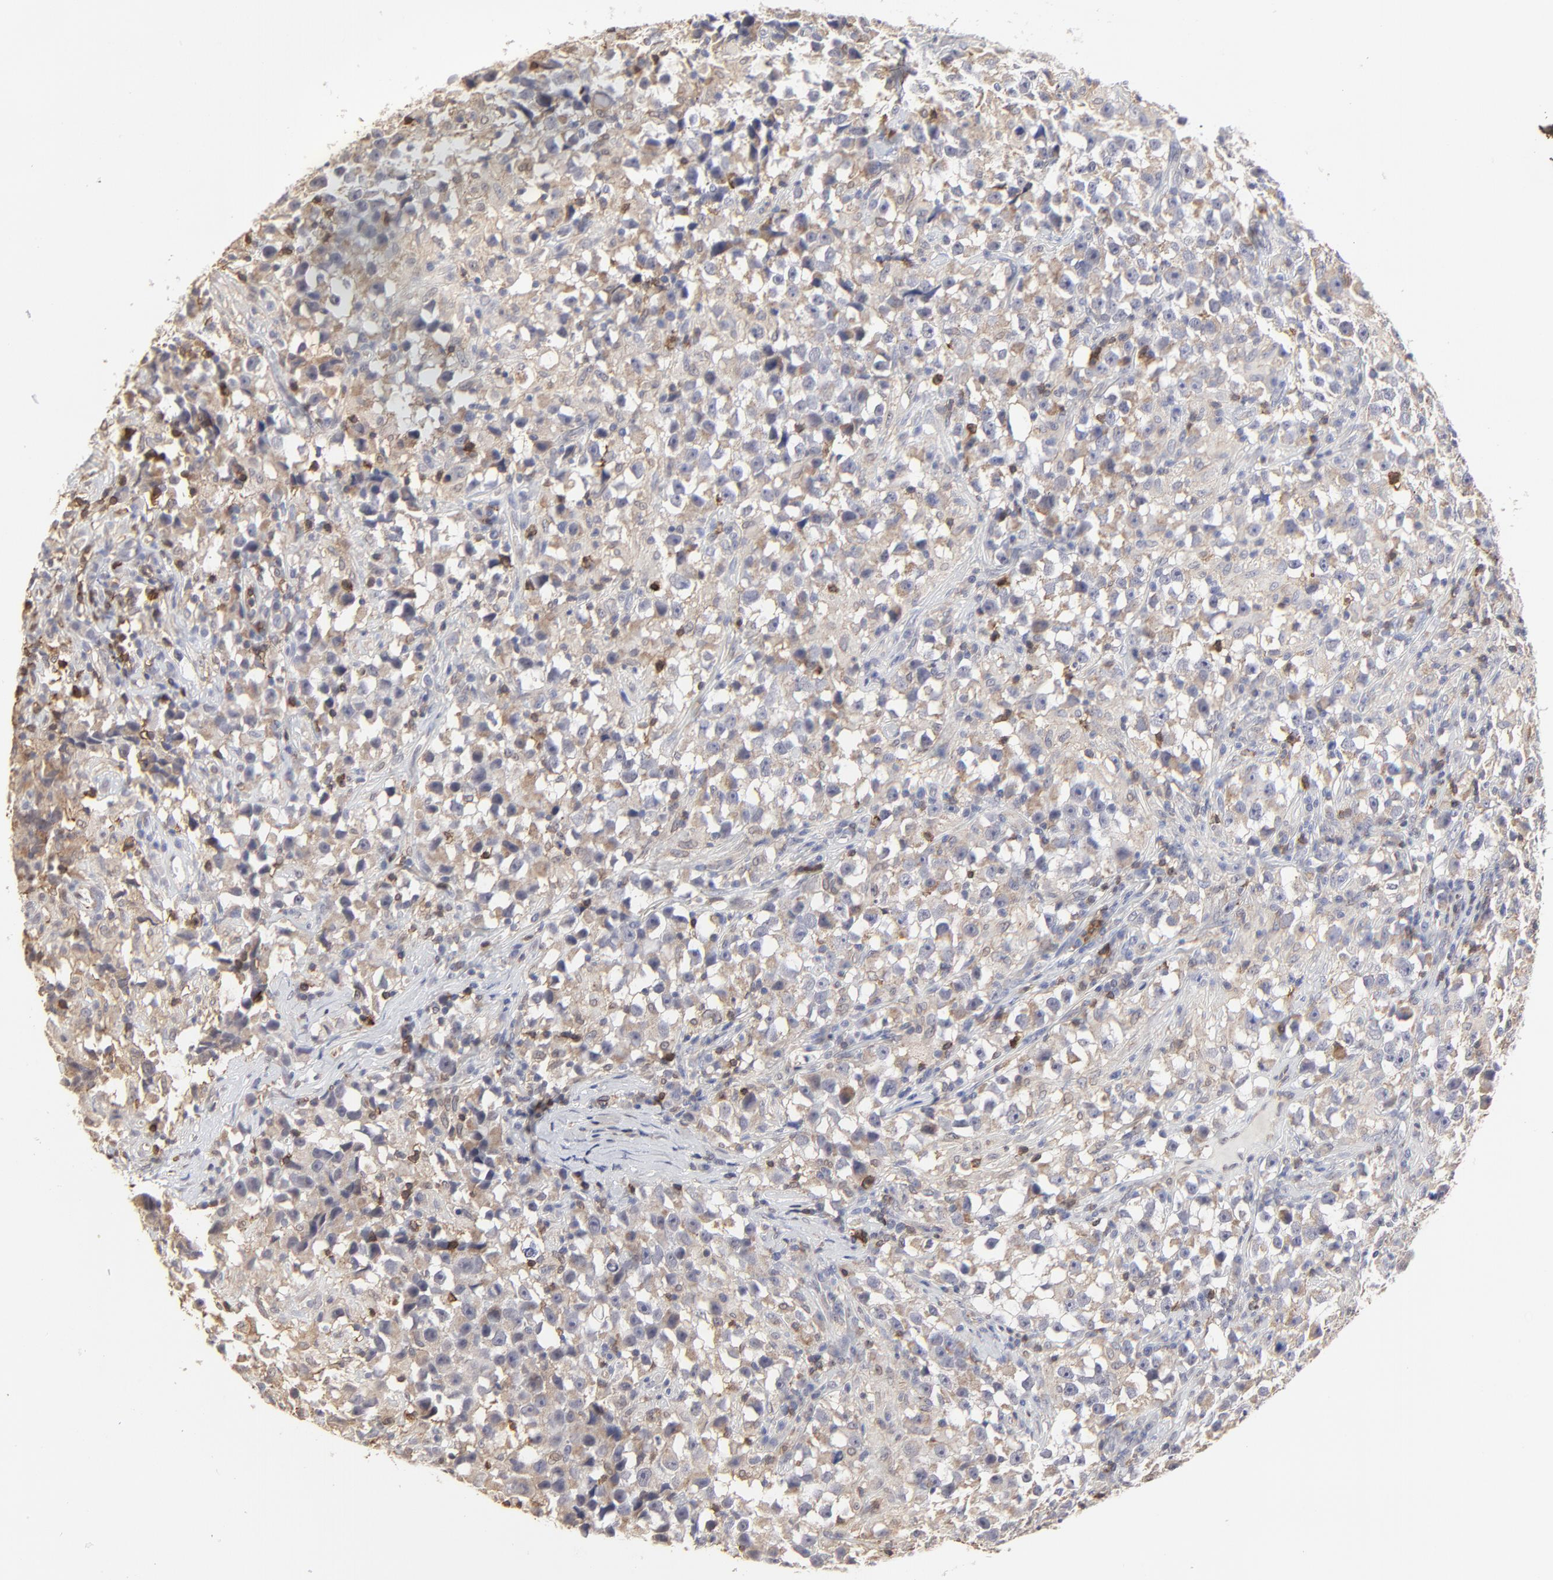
{"staining": {"intensity": "weak", "quantity": ">75%", "location": "cytoplasmic/membranous"}, "tissue": "testis cancer", "cell_type": "Tumor cells", "image_type": "cancer", "snomed": [{"axis": "morphology", "description": "Seminoma, NOS"}, {"axis": "topography", "description": "Testis"}], "caption": "IHC micrograph of neoplastic tissue: human testis cancer stained using IHC shows low levels of weak protein expression localized specifically in the cytoplasmic/membranous of tumor cells, appearing as a cytoplasmic/membranous brown color.", "gene": "SLC6A14", "patient": {"sex": "male", "age": 33}}